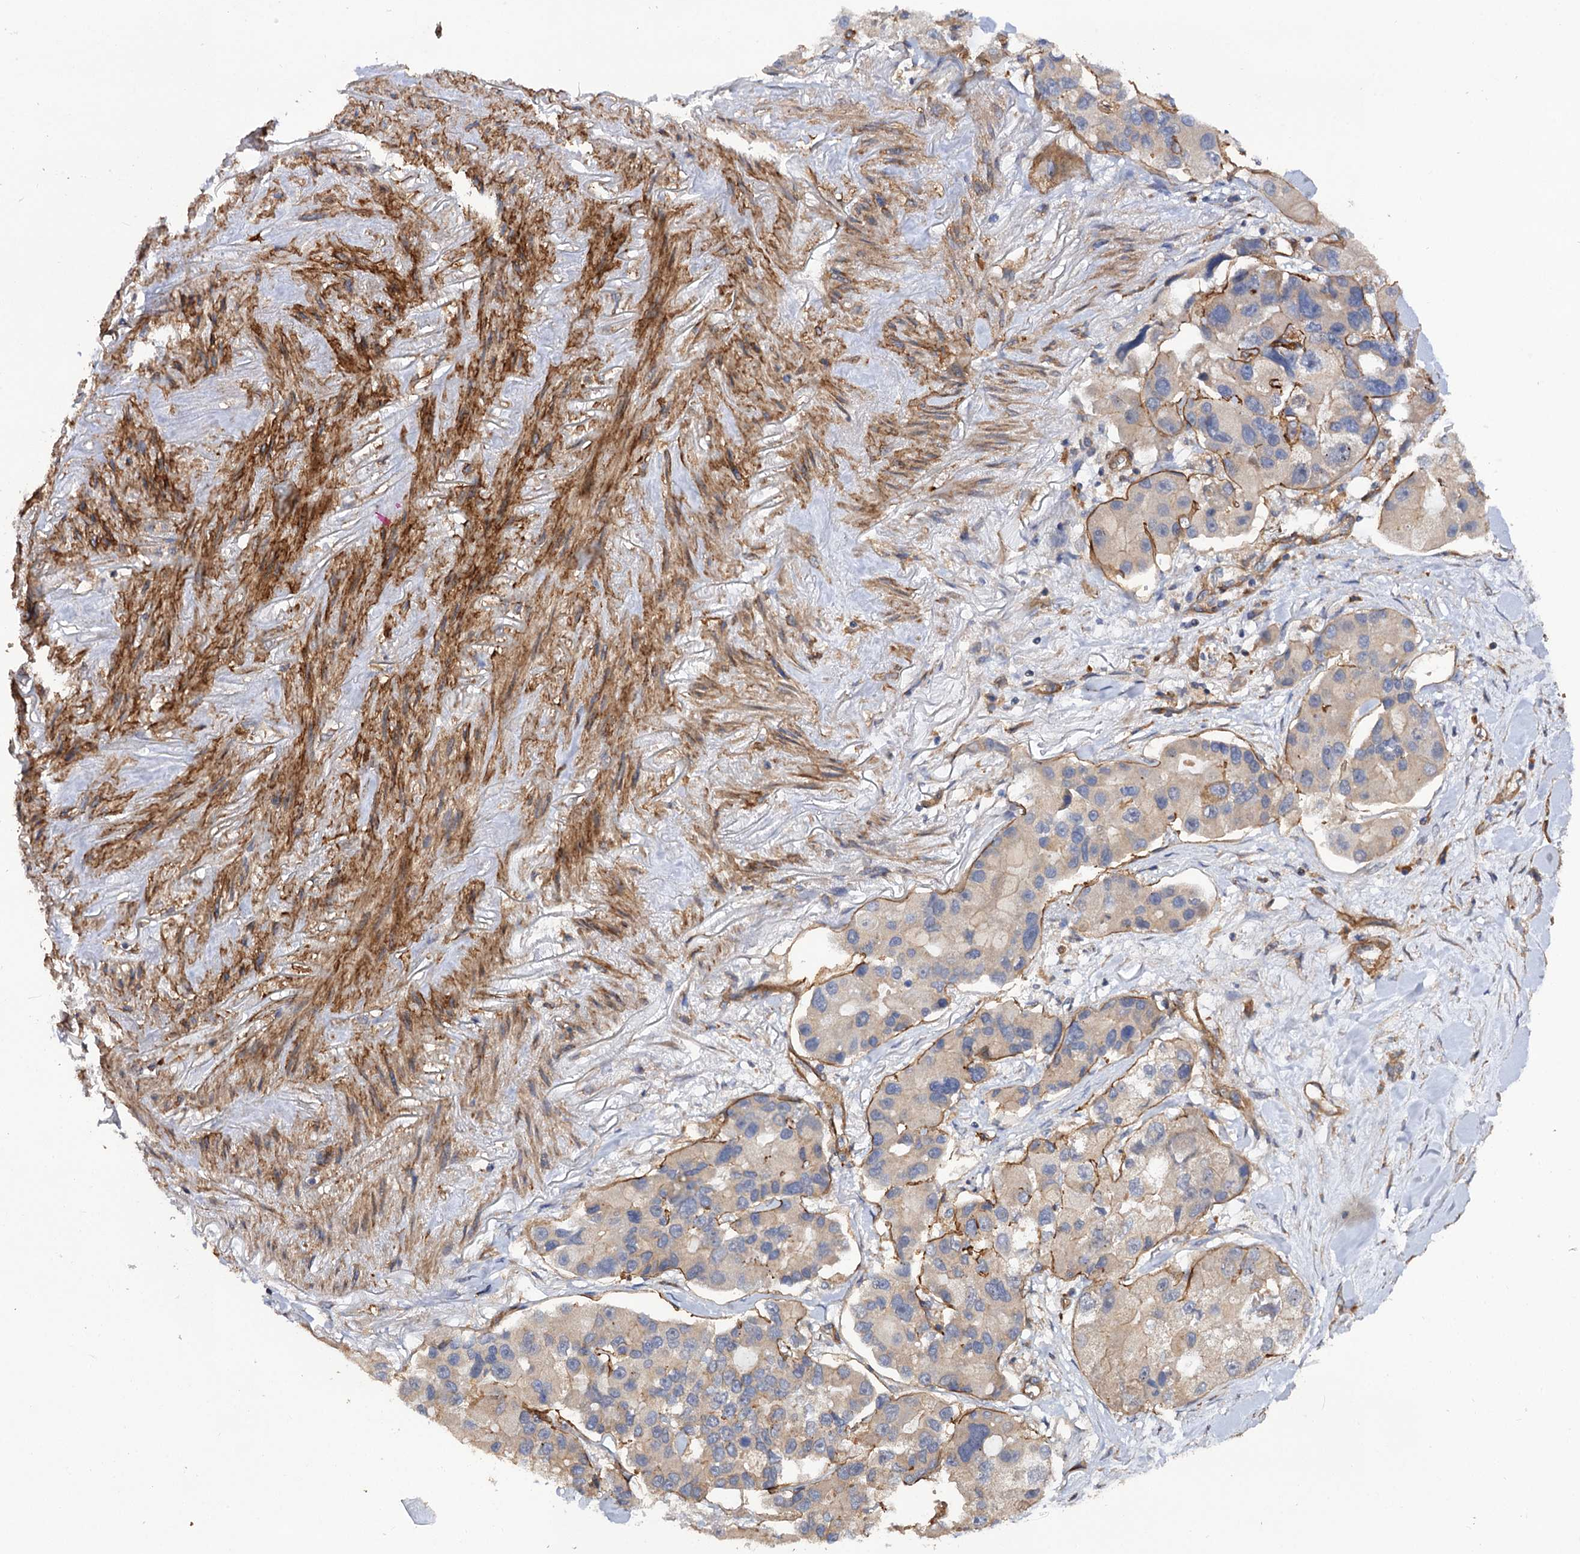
{"staining": {"intensity": "negative", "quantity": "none", "location": "none"}, "tissue": "lung cancer", "cell_type": "Tumor cells", "image_type": "cancer", "snomed": [{"axis": "morphology", "description": "Adenocarcinoma, NOS"}, {"axis": "topography", "description": "Lung"}], "caption": "Immunohistochemistry of human adenocarcinoma (lung) demonstrates no positivity in tumor cells.", "gene": "CSAD", "patient": {"sex": "female", "age": 54}}